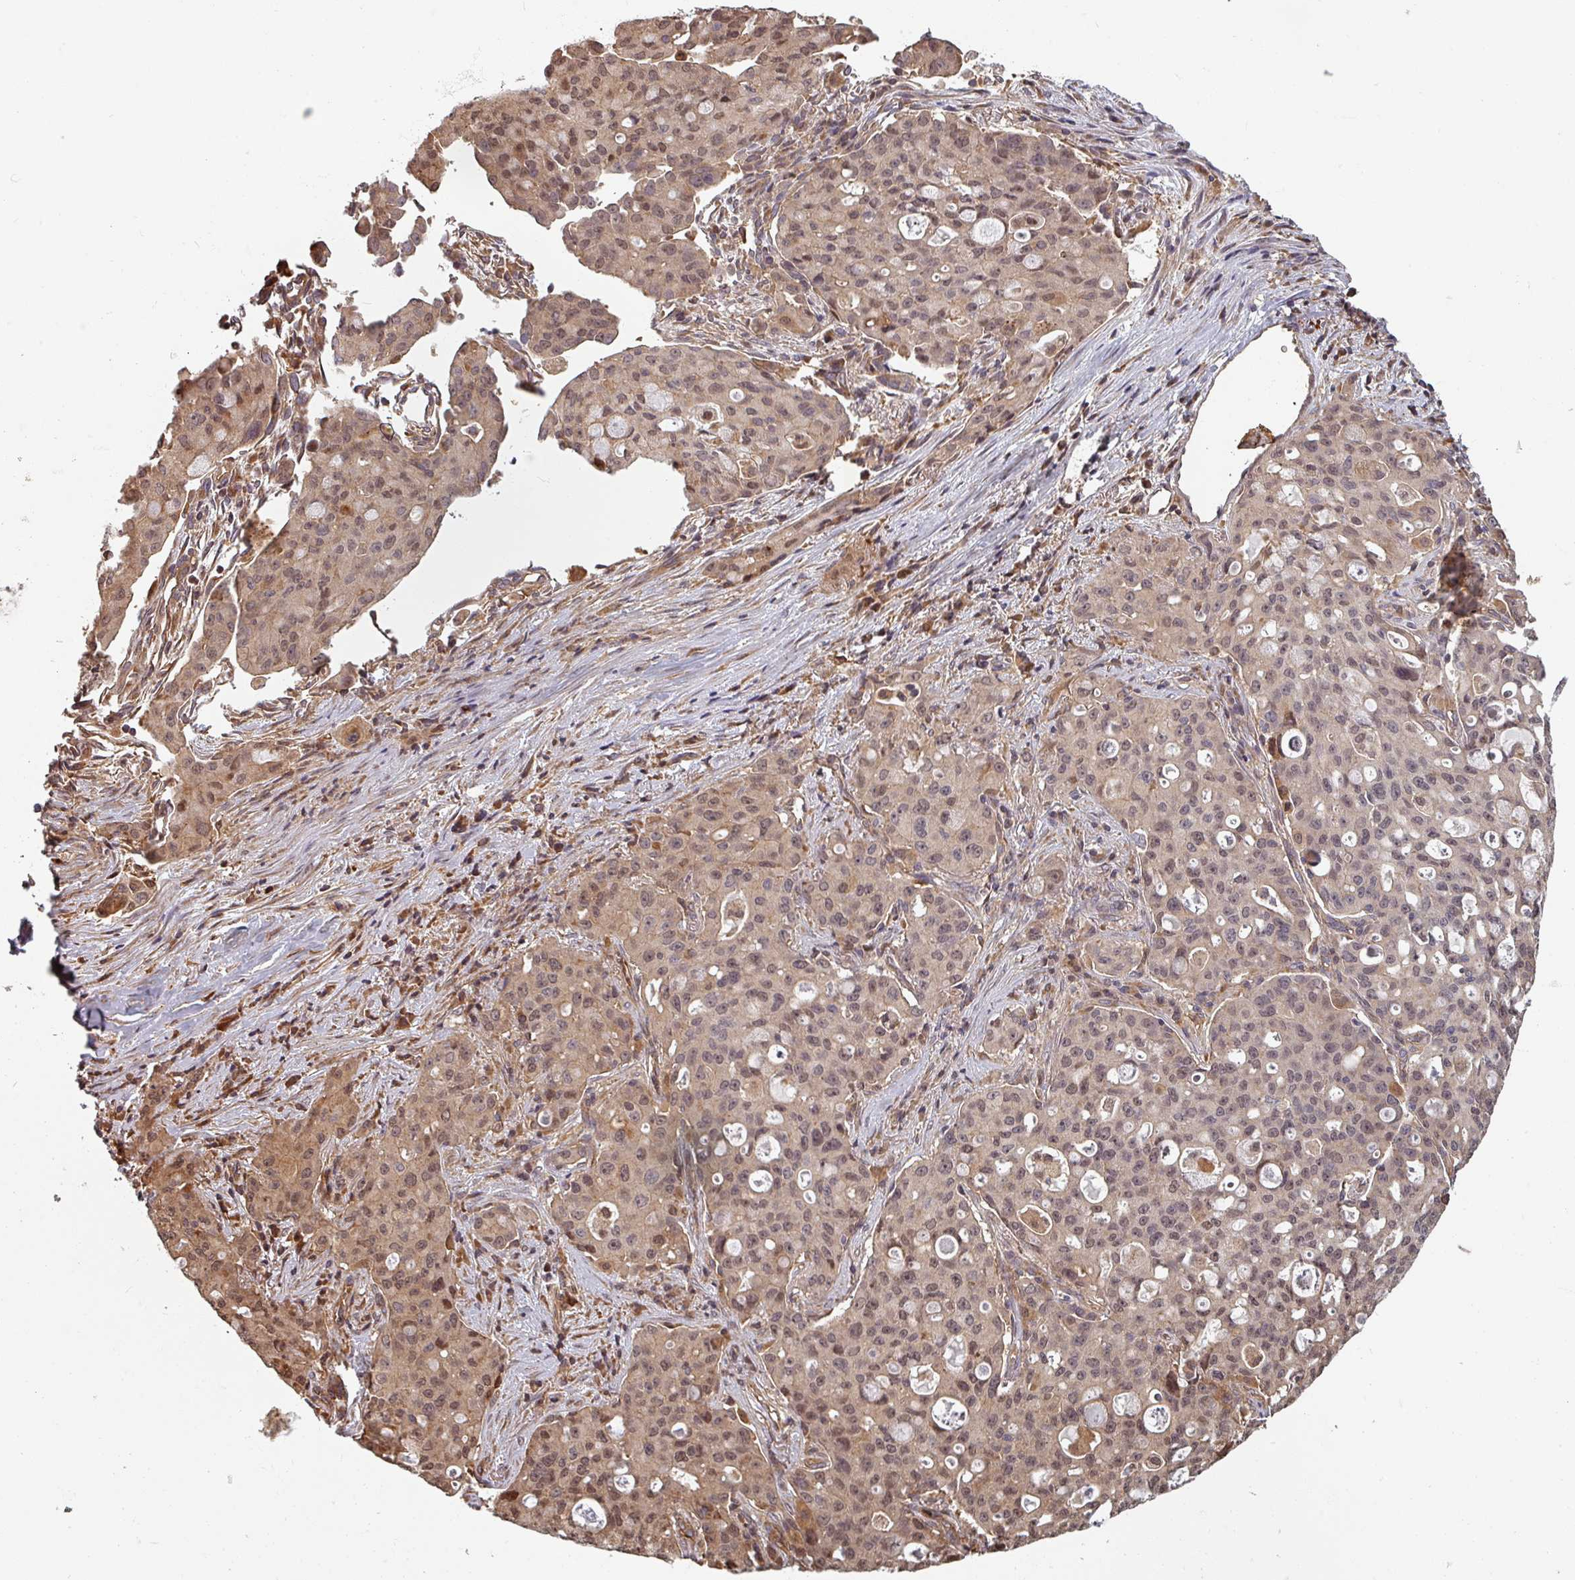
{"staining": {"intensity": "moderate", "quantity": "25%-75%", "location": "cytoplasmic/membranous,nuclear"}, "tissue": "lung cancer", "cell_type": "Tumor cells", "image_type": "cancer", "snomed": [{"axis": "morphology", "description": "Adenocarcinoma, NOS"}, {"axis": "topography", "description": "Lung"}], "caption": "Protein analysis of lung adenocarcinoma tissue shows moderate cytoplasmic/membranous and nuclear expression in approximately 25%-75% of tumor cells.", "gene": "EID1", "patient": {"sex": "female", "age": 44}}